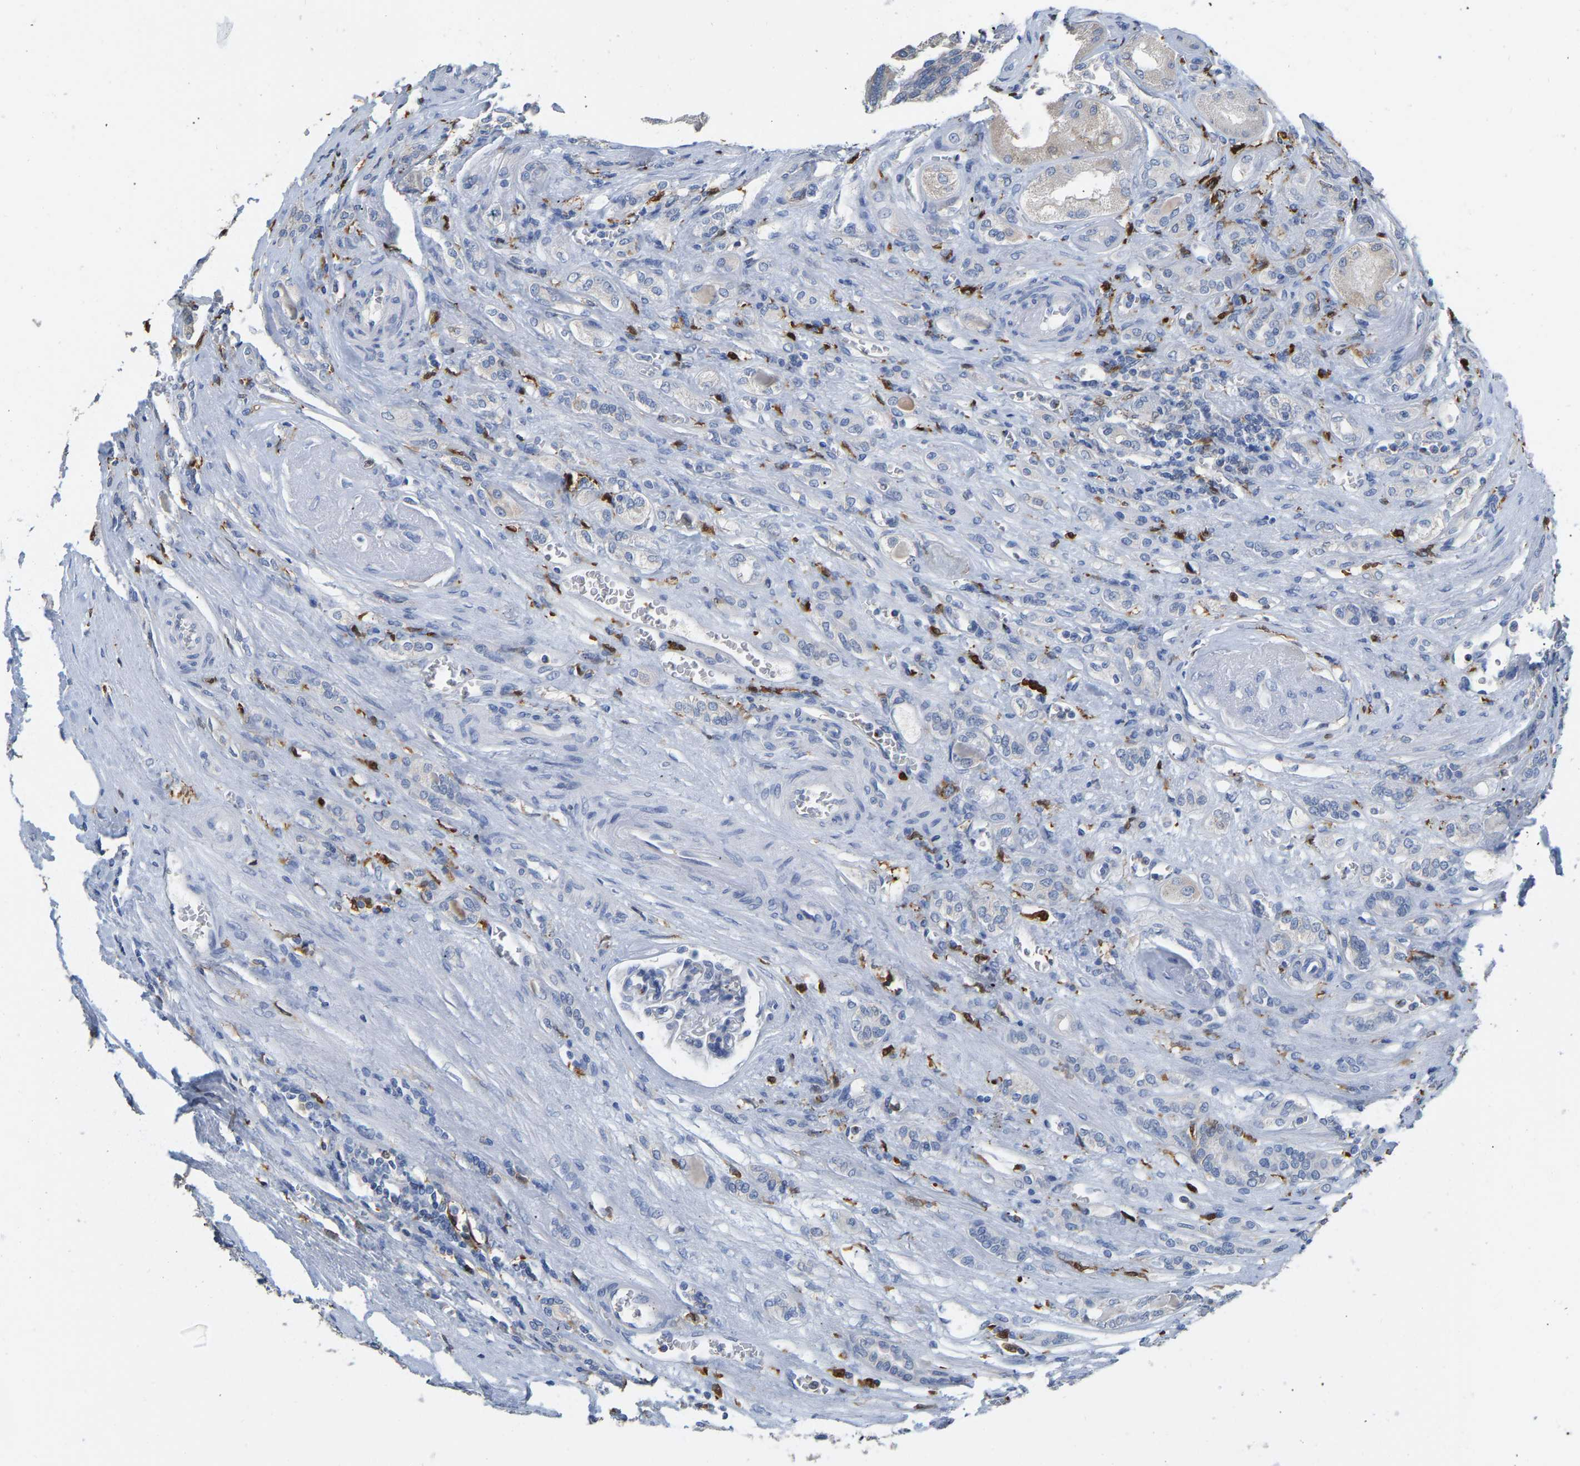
{"staining": {"intensity": "negative", "quantity": "none", "location": "none"}, "tissue": "renal cancer", "cell_type": "Tumor cells", "image_type": "cancer", "snomed": [{"axis": "morphology", "description": "Adenocarcinoma, NOS"}, {"axis": "topography", "description": "Kidney"}], "caption": "Immunohistochemical staining of renal cancer (adenocarcinoma) demonstrates no significant expression in tumor cells. (DAB (3,3'-diaminobenzidine) IHC visualized using brightfield microscopy, high magnification).", "gene": "ULBP2", "patient": {"sex": "male", "age": 46}}